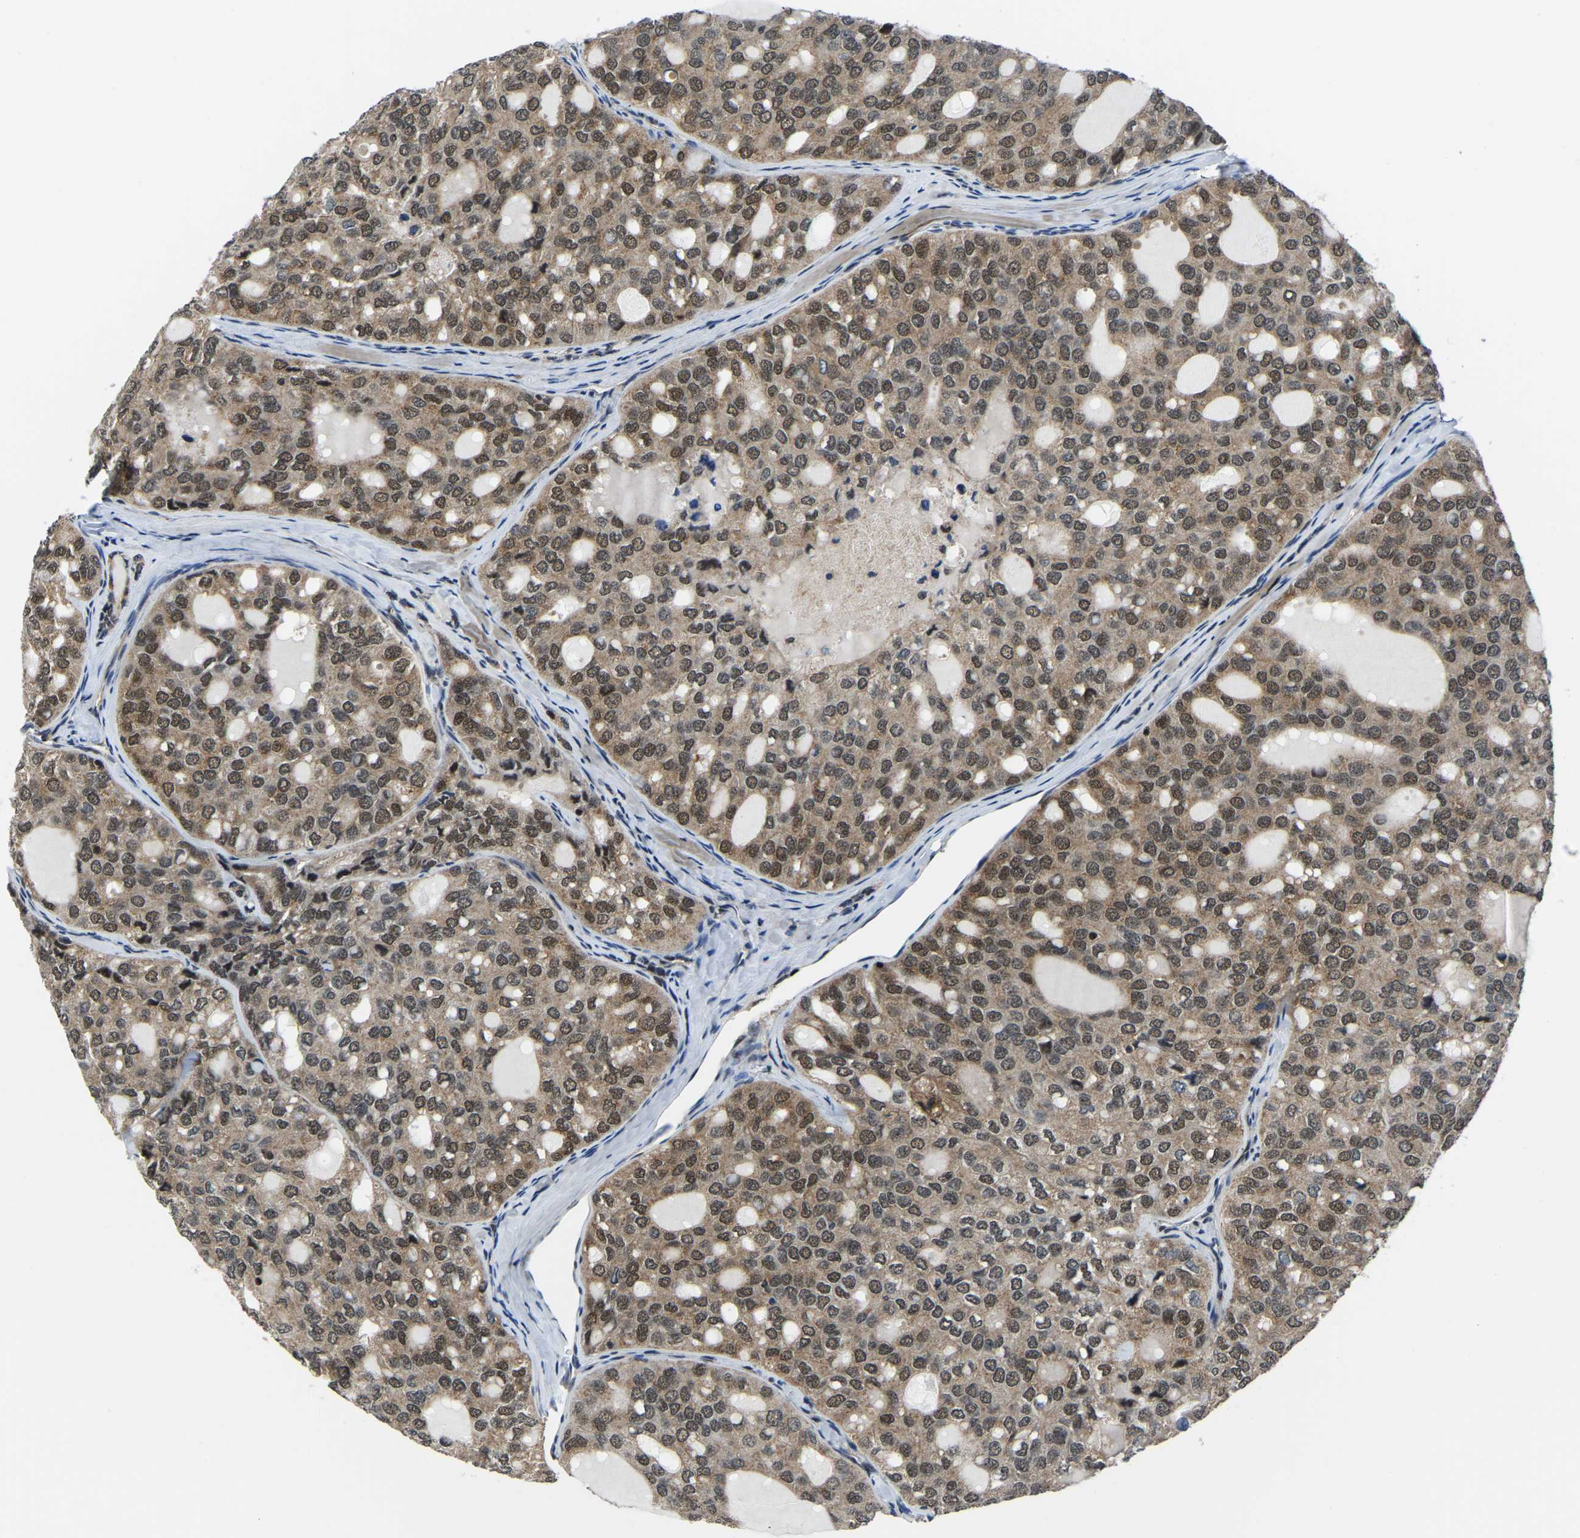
{"staining": {"intensity": "moderate", "quantity": ">75%", "location": "cytoplasmic/membranous,nuclear"}, "tissue": "thyroid cancer", "cell_type": "Tumor cells", "image_type": "cancer", "snomed": [{"axis": "morphology", "description": "Follicular adenoma carcinoma, NOS"}, {"axis": "topography", "description": "Thyroid gland"}], "caption": "Tumor cells reveal moderate cytoplasmic/membranous and nuclear positivity in approximately >75% of cells in follicular adenoma carcinoma (thyroid).", "gene": "DFFA", "patient": {"sex": "male", "age": 75}}